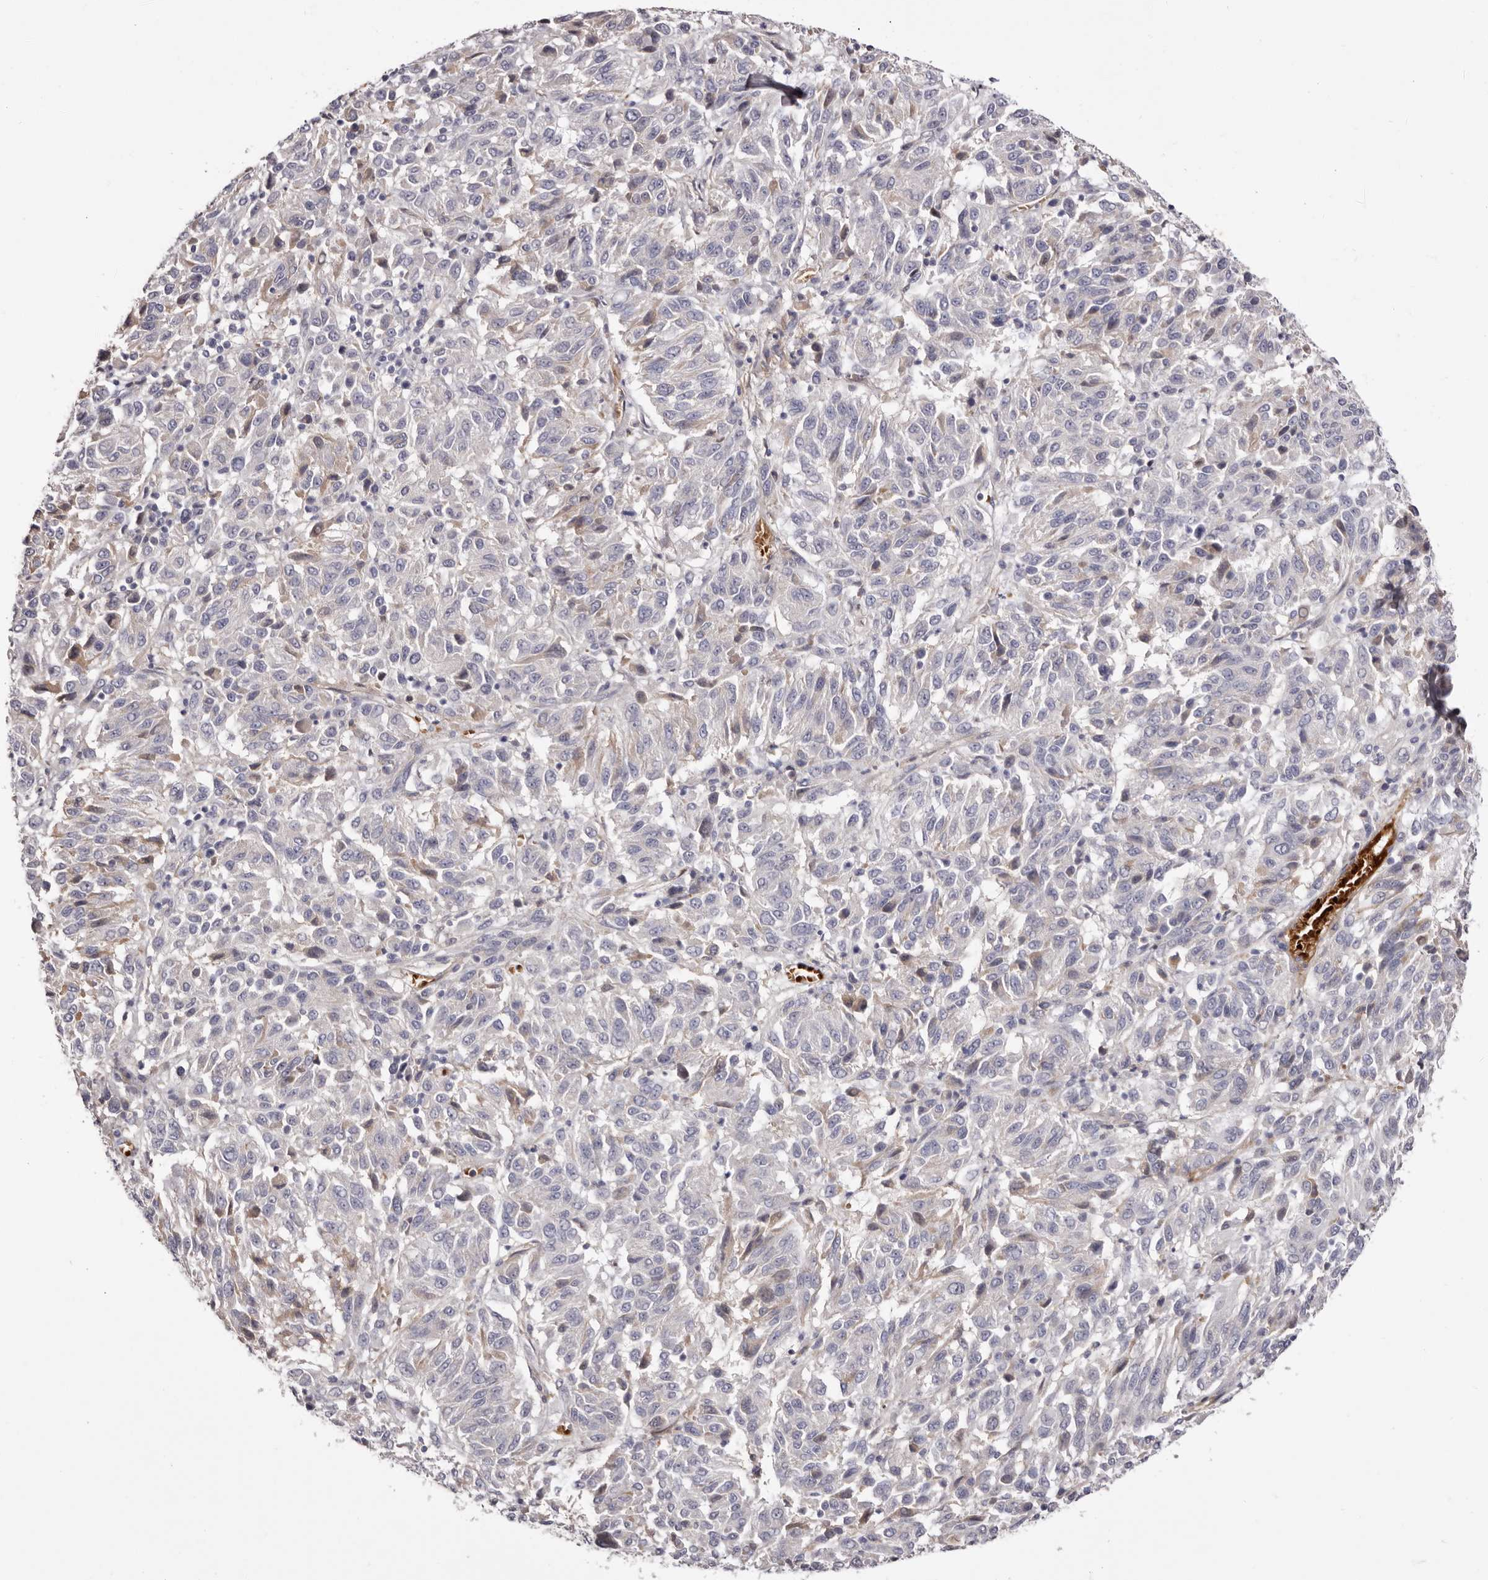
{"staining": {"intensity": "negative", "quantity": "none", "location": "none"}, "tissue": "melanoma", "cell_type": "Tumor cells", "image_type": "cancer", "snomed": [{"axis": "morphology", "description": "Malignant melanoma, NOS"}, {"axis": "topography", "description": "Skin"}], "caption": "An immunohistochemistry (IHC) histopathology image of malignant melanoma is shown. There is no staining in tumor cells of malignant melanoma.", "gene": "LMLN", "patient": {"sex": "female", "age": 82}}